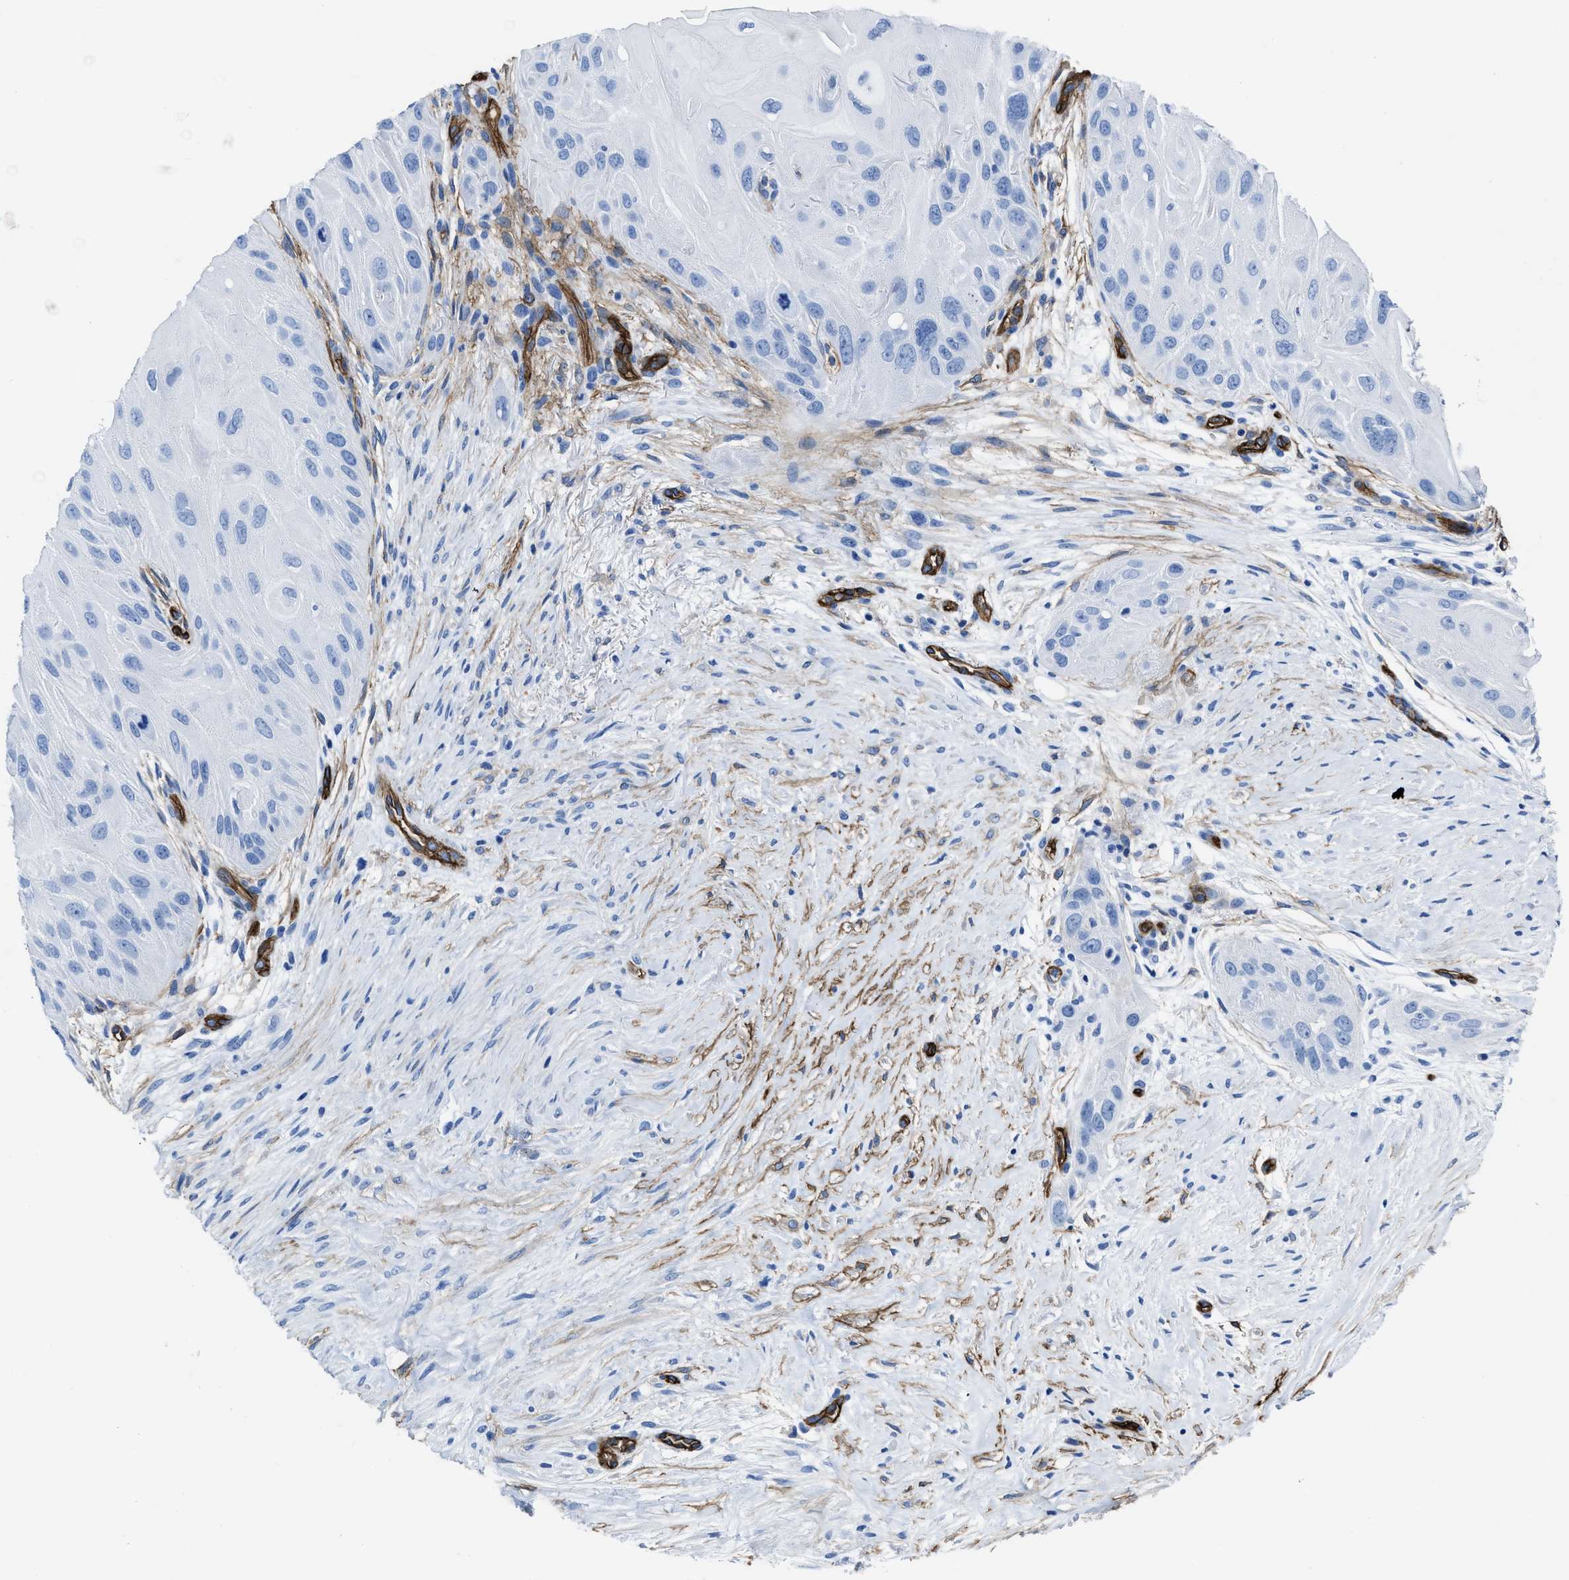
{"staining": {"intensity": "negative", "quantity": "none", "location": "none"}, "tissue": "skin cancer", "cell_type": "Tumor cells", "image_type": "cancer", "snomed": [{"axis": "morphology", "description": "Squamous cell carcinoma, NOS"}, {"axis": "topography", "description": "Skin"}], "caption": "This is a photomicrograph of immunohistochemistry (IHC) staining of squamous cell carcinoma (skin), which shows no expression in tumor cells.", "gene": "AQP1", "patient": {"sex": "female", "age": 77}}